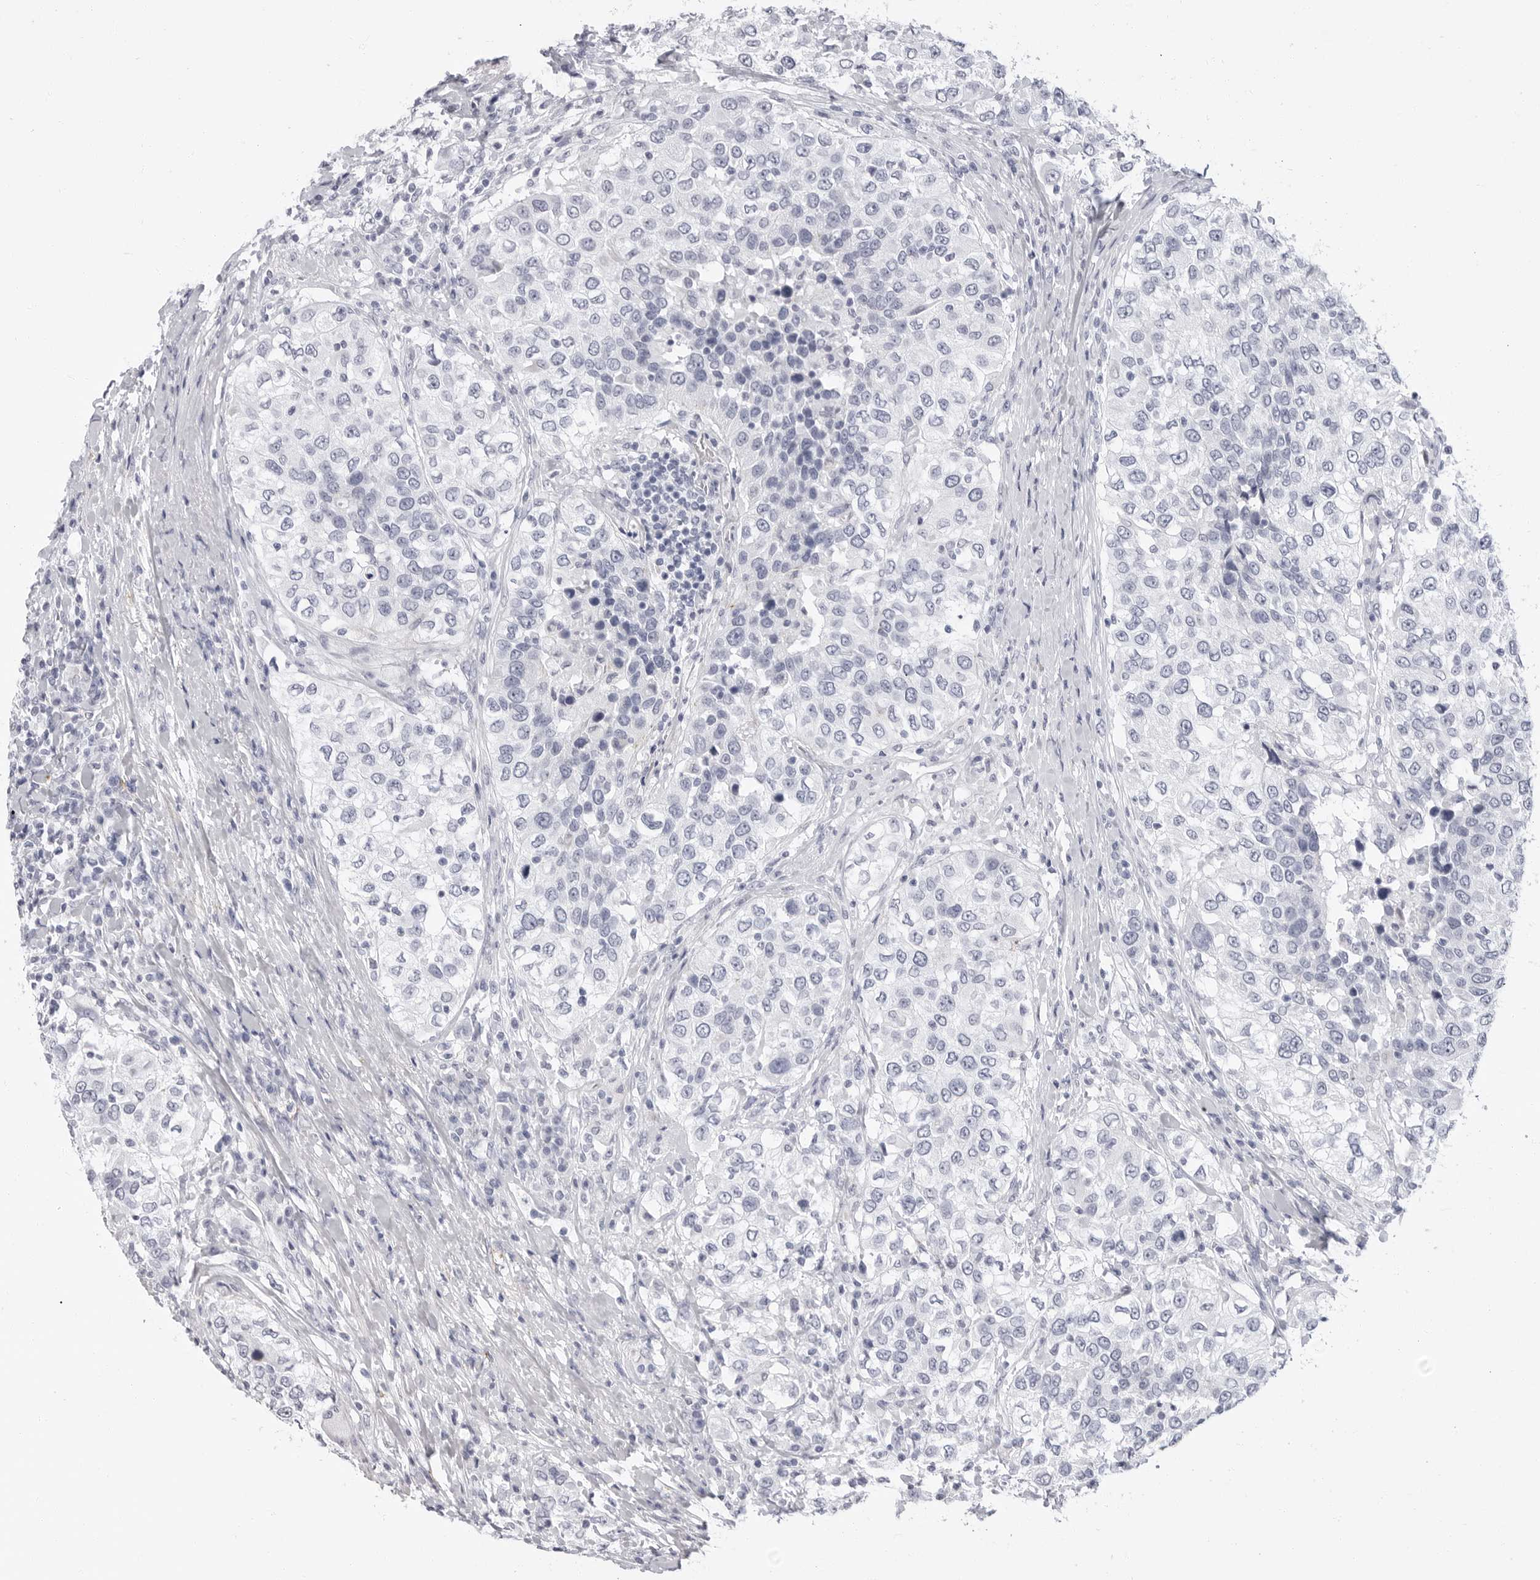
{"staining": {"intensity": "negative", "quantity": "none", "location": "none"}, "tissue": "urothelial cancer", "cell_type": "Tumor cells", "image_type": "cancer", "snomed": [{"axis": "morphology", "description": "Urothelial carcinoma, High grade"}, {"axis": "topography", "description": "Urinary bladder"}], "caption": "Tumor cells show no significant protein positivity in urothelial cancer.", "gene": "ERICH3", "patient": {"sex": "female", "age": 80}}